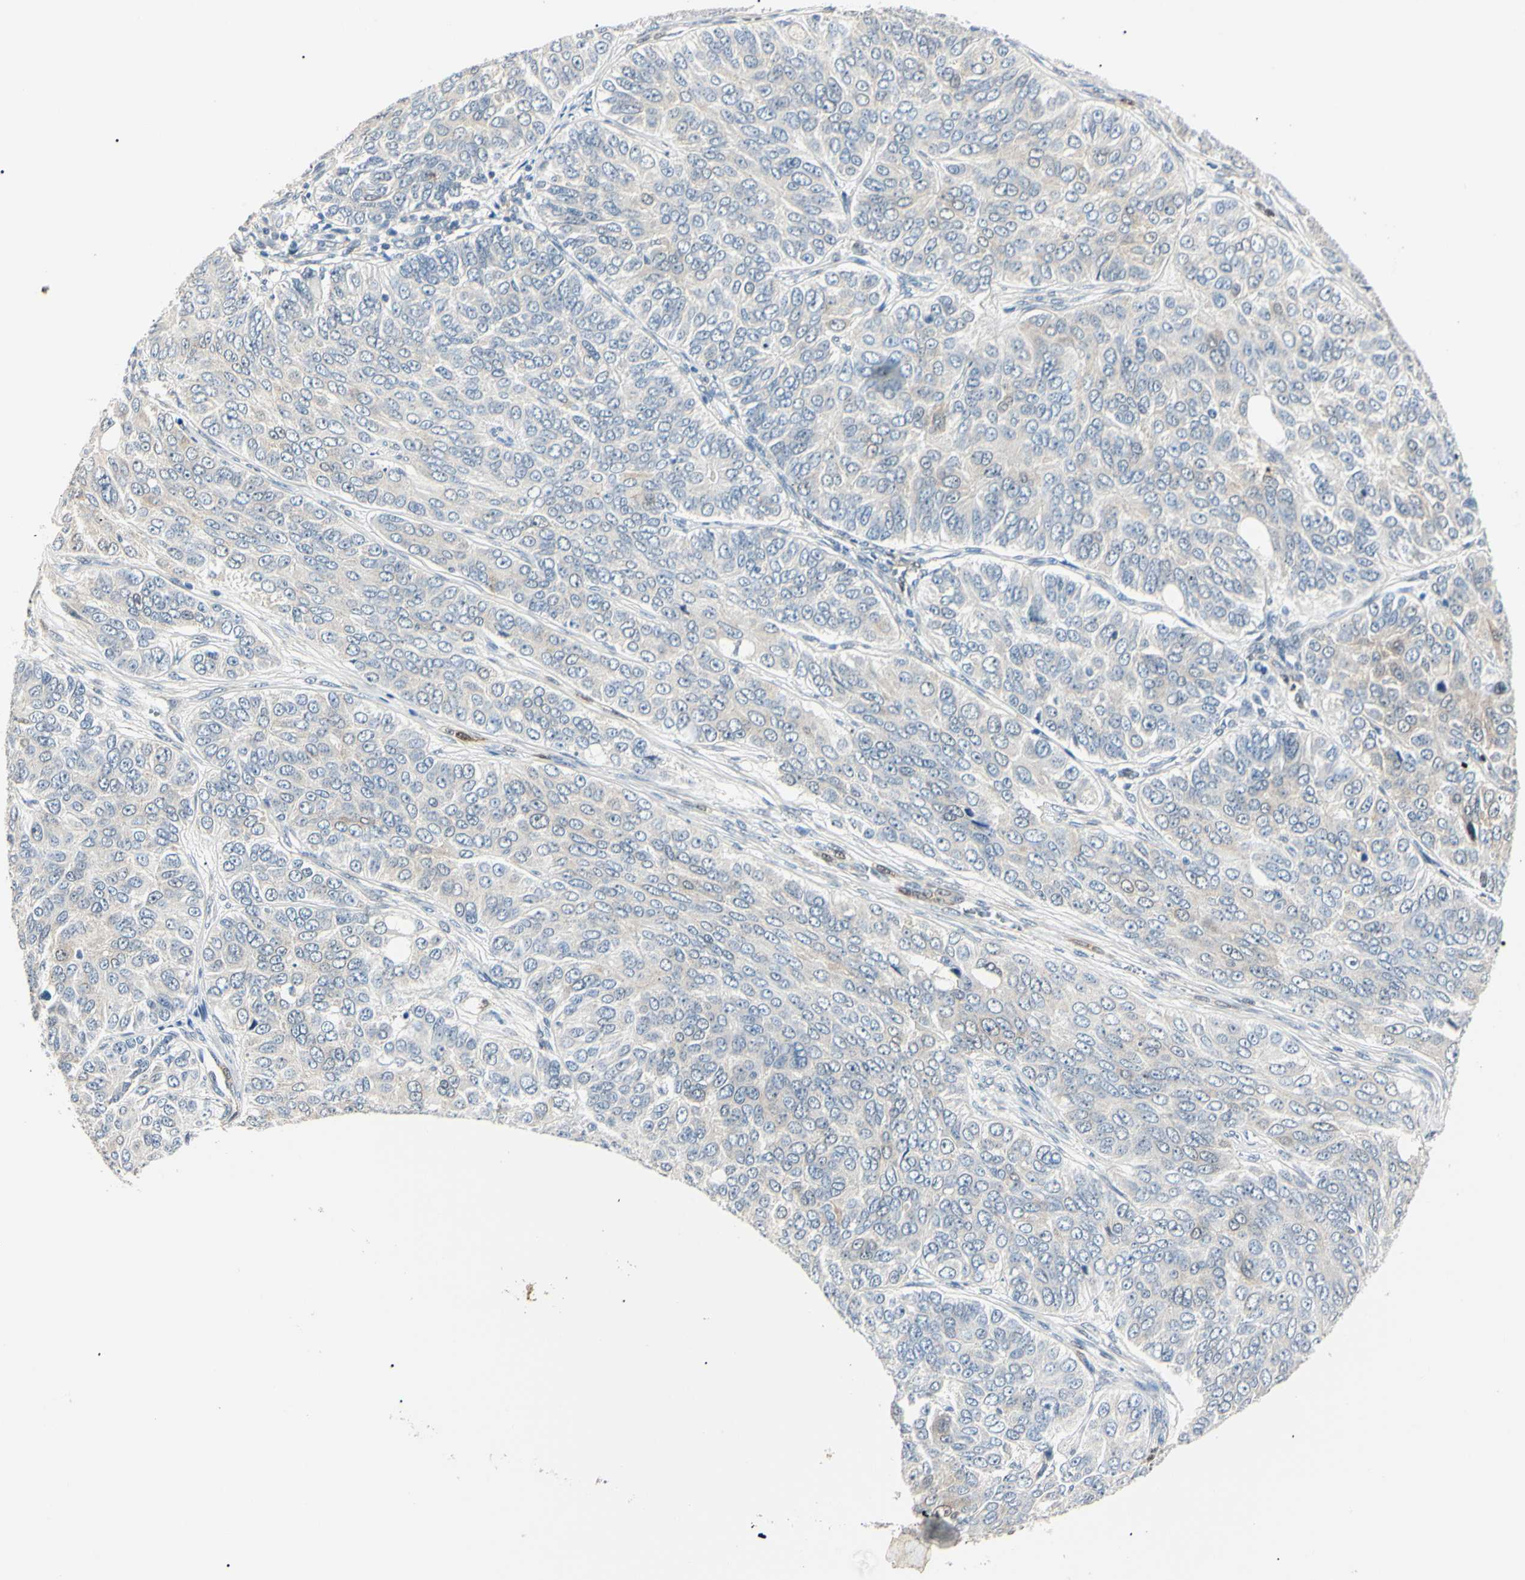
{"staining": {"intensity": "negative", "quantity": "none", "location": "none"}, "tissue": "ovarian cancer", "cell_type": "Tumor cells", "image_type": "cancer", "snomed": [{"axis": "morphology", "description": "Carcinoma, endometroid"}, {"axis": "topography", "description": "Ovary"}], "caption": "This is a histopathology image of immunohistochemistry staining of ovarian endometroid carcinoma, which shows no expression in tumor cells.", "gene": "AKR1C3", "patient": {"sex": "female", "age": 51}}